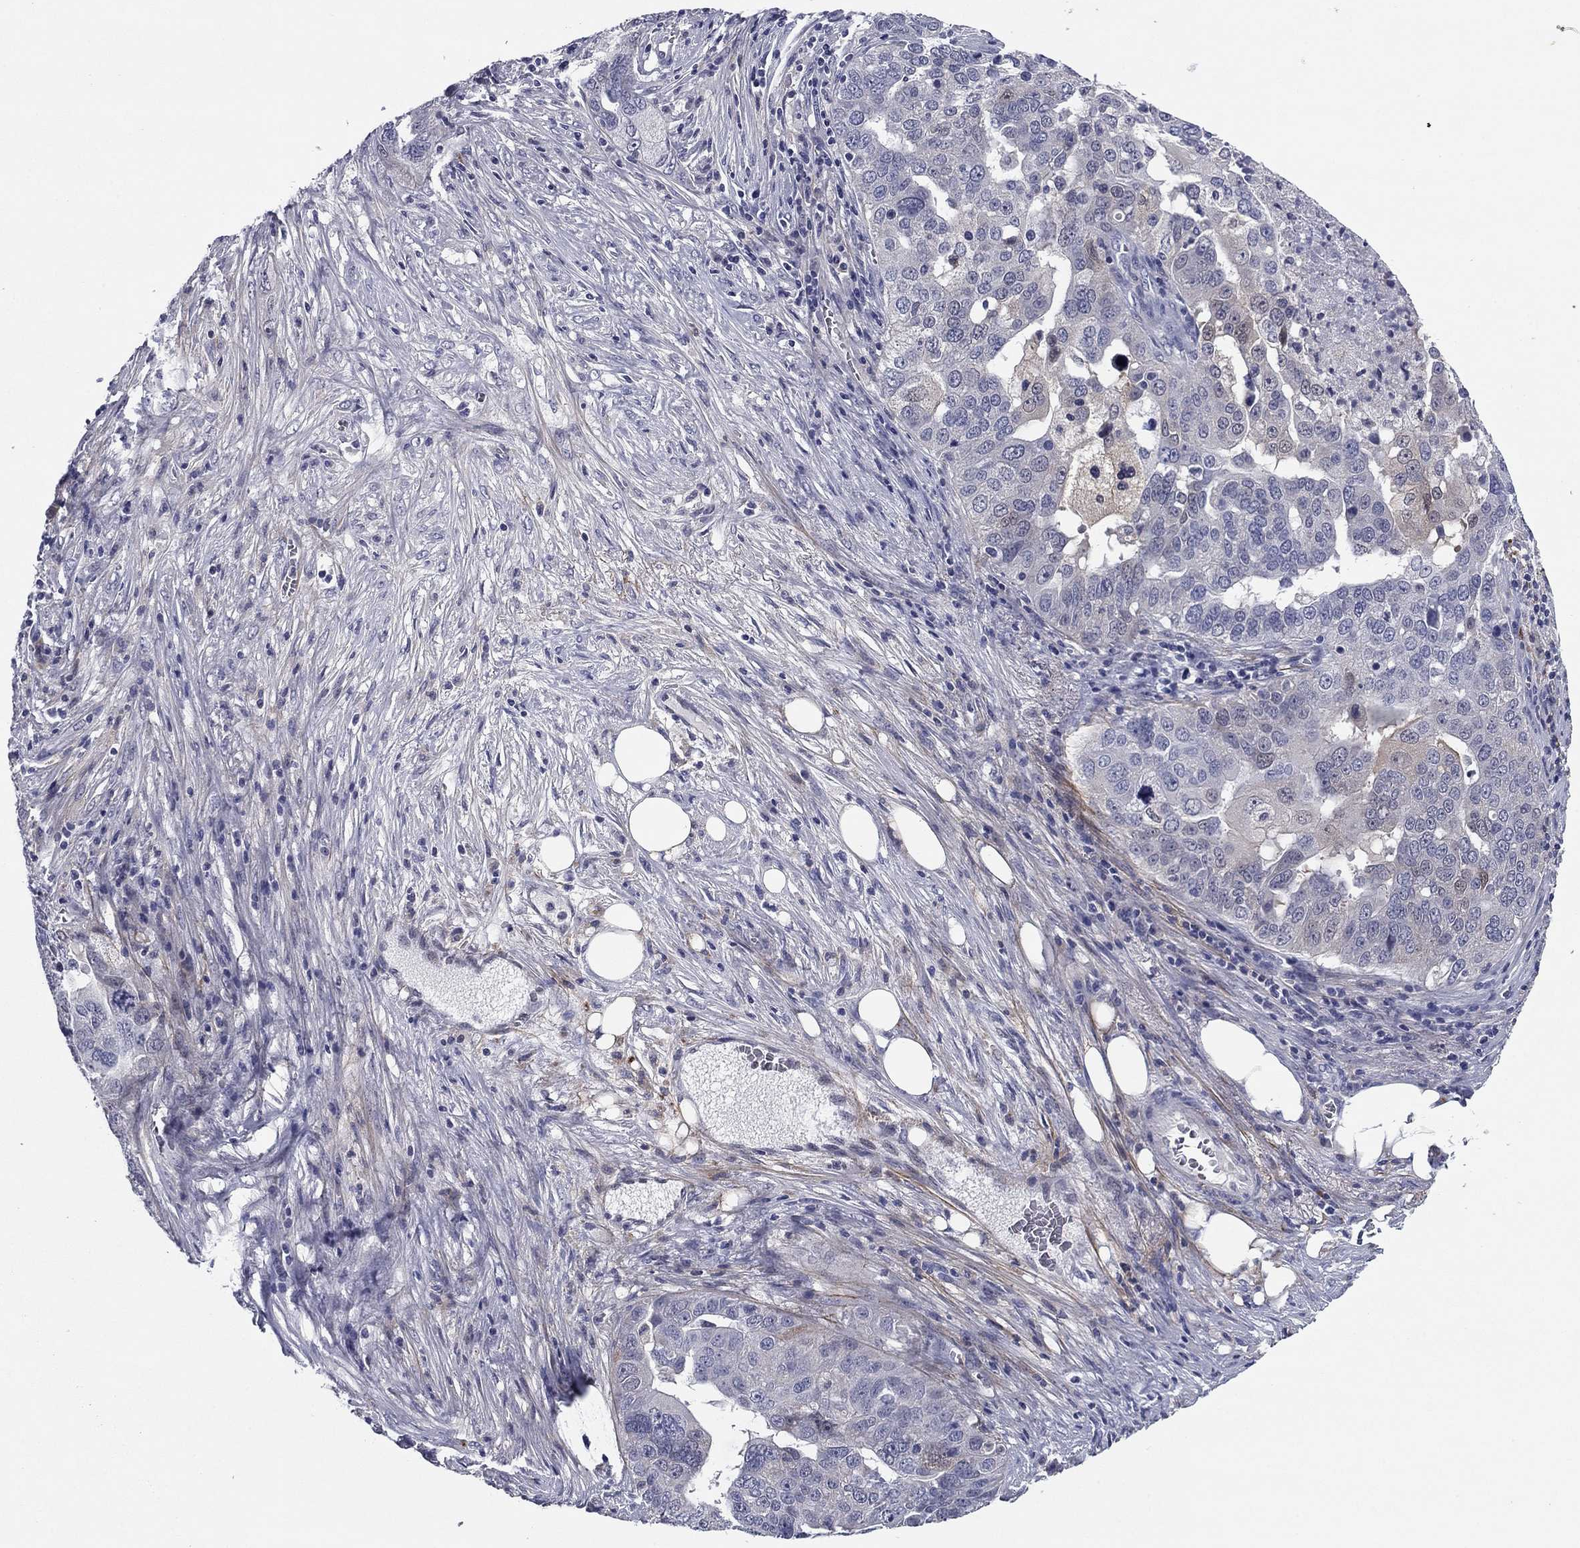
{"staining": {"intensity": "negative", "quantity": "none", "location": "none"}, "tissue": "ovarian cancer", "cell_type": "Tumor cells", "image_type": "cancer", "snomed": [{"axis": "morphology", "description": "Carcinoma, endometroid"}, {"axis": "topography", "description": "Soft tissue"}, {"axis": "topography", "description": "Ovary"}], "caption": "Human ovarian cancer (endometroid carcinoma) stained for a protein using immunohistochemistry (IHC) reveals no positivity in tumor cells.", "gene": "REXO5", "patient": {"sex": "female", "age": 52}}